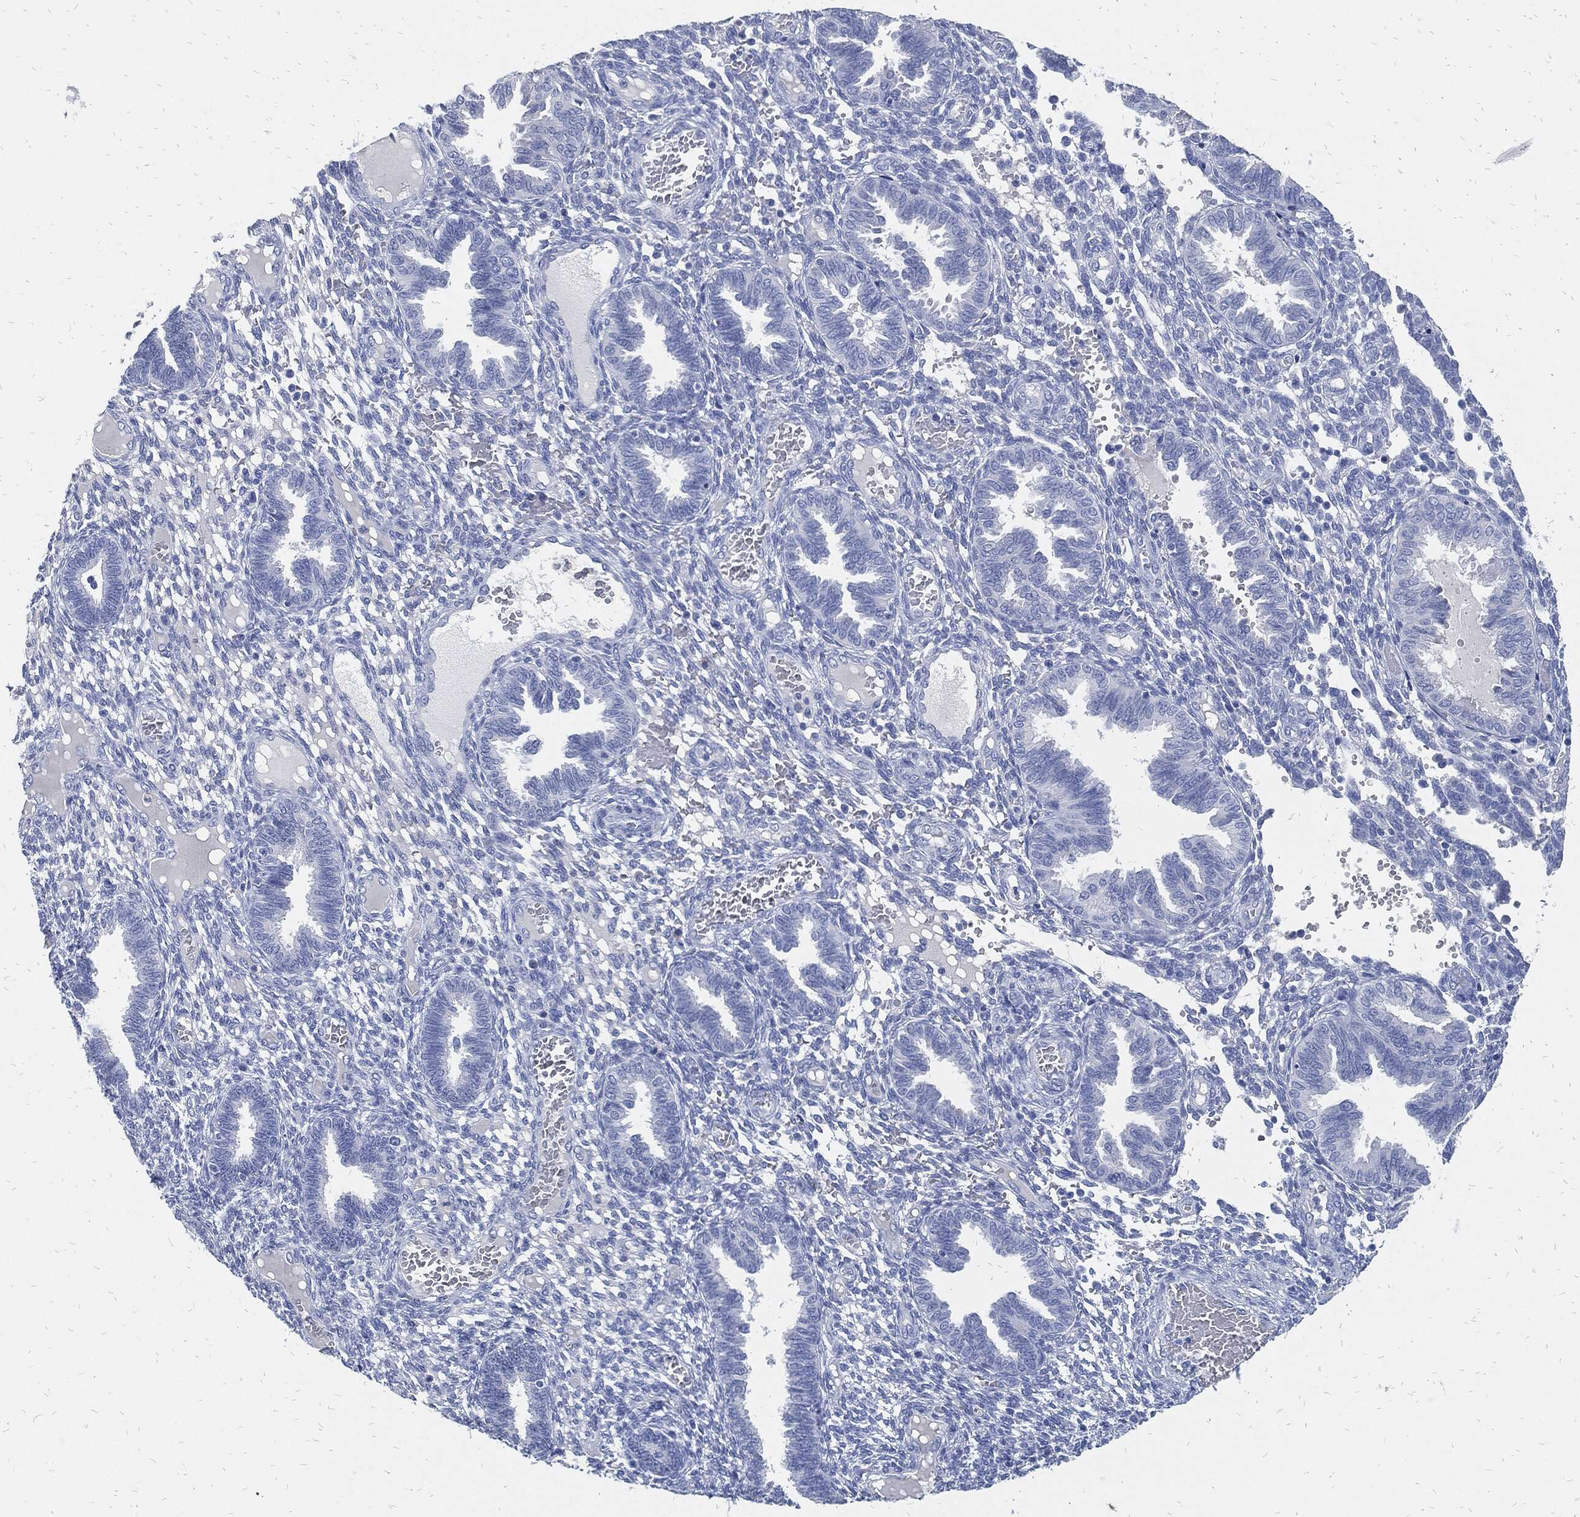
{"staining": {"intensity": "negative", "quantity": "none", "location": "none"}, "tissue": "endometrium", "cell_type": "Cells in endometrial stroma", "image_type": "normal", "snomed": [{"axis": "morphology", "description": "Normal tissue, NOS"}, {"axis": "topography", "description": "Endometrium"}], "caption": "High power microscopy micrograph of an immunohistochemistry (IHC) image of benign endometrium, revealing no significant staining in cells in endometrial stroma.", "gene": "FABP4", "patient": {"sex": "female", "age": 42}}